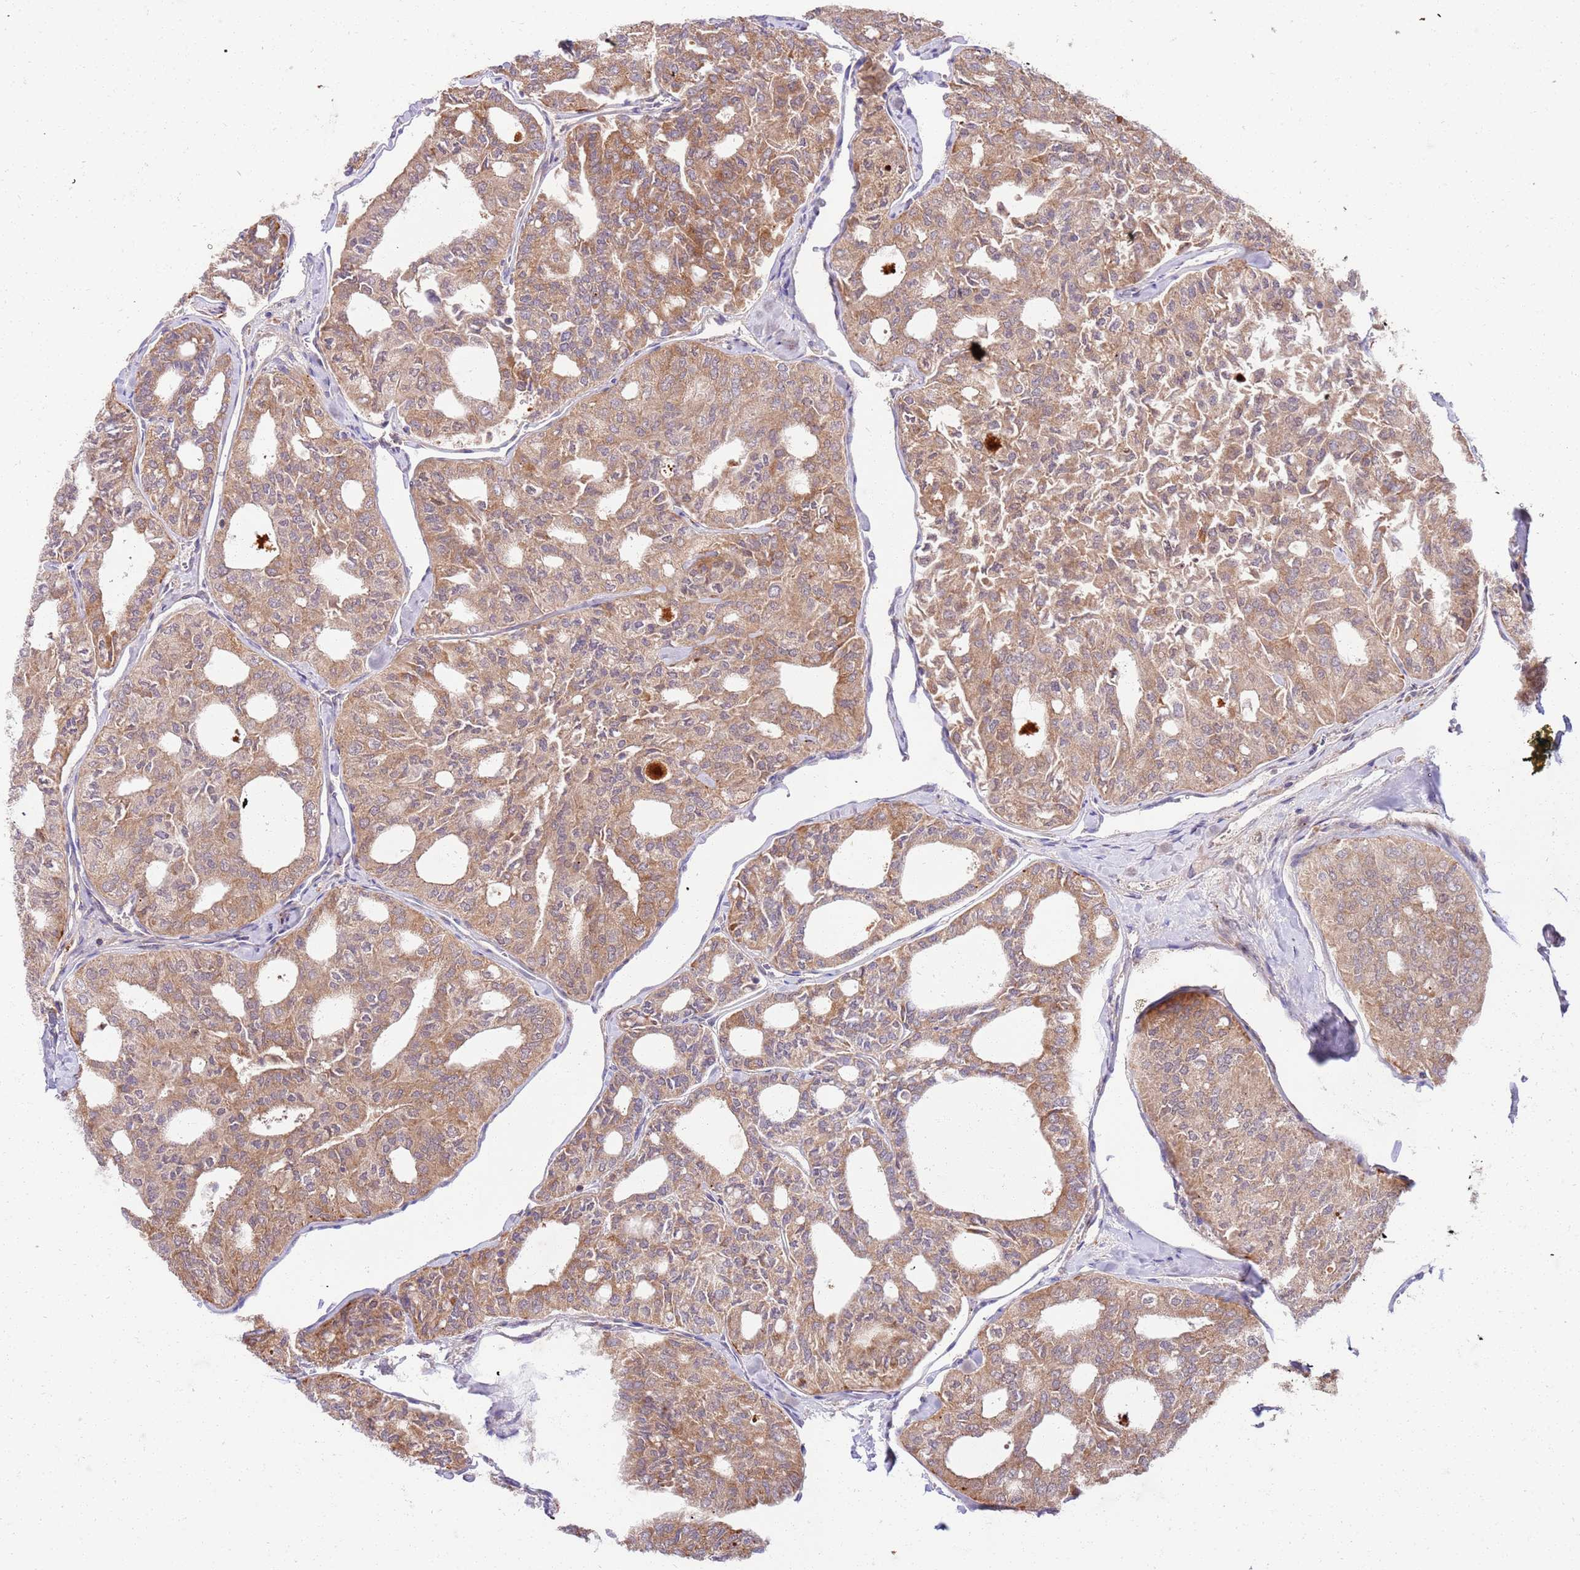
{"staining": {"intensity": "moderate", "quantity": ">75%", "location": "cytoplasmic/membranous"}, "tissue": "thyroid cancer", "cell_type": "Tumor cells", "image_type": "cancer", "snomed": [{"axis": "morphology", "description": "Follicular adenoma carcinoma, NOS"}, {"axis": "topography", "description": "Thyroid gland"}], "caption": "The photomicrograph exhibits a brown stain indicating the presence of a protein in the cytoplasmic/membranous of tumor cells in thyroid follicular adenoma carcinoma.", "gene": "OSBP", "patient": {"sex": "male", "age": 75}}